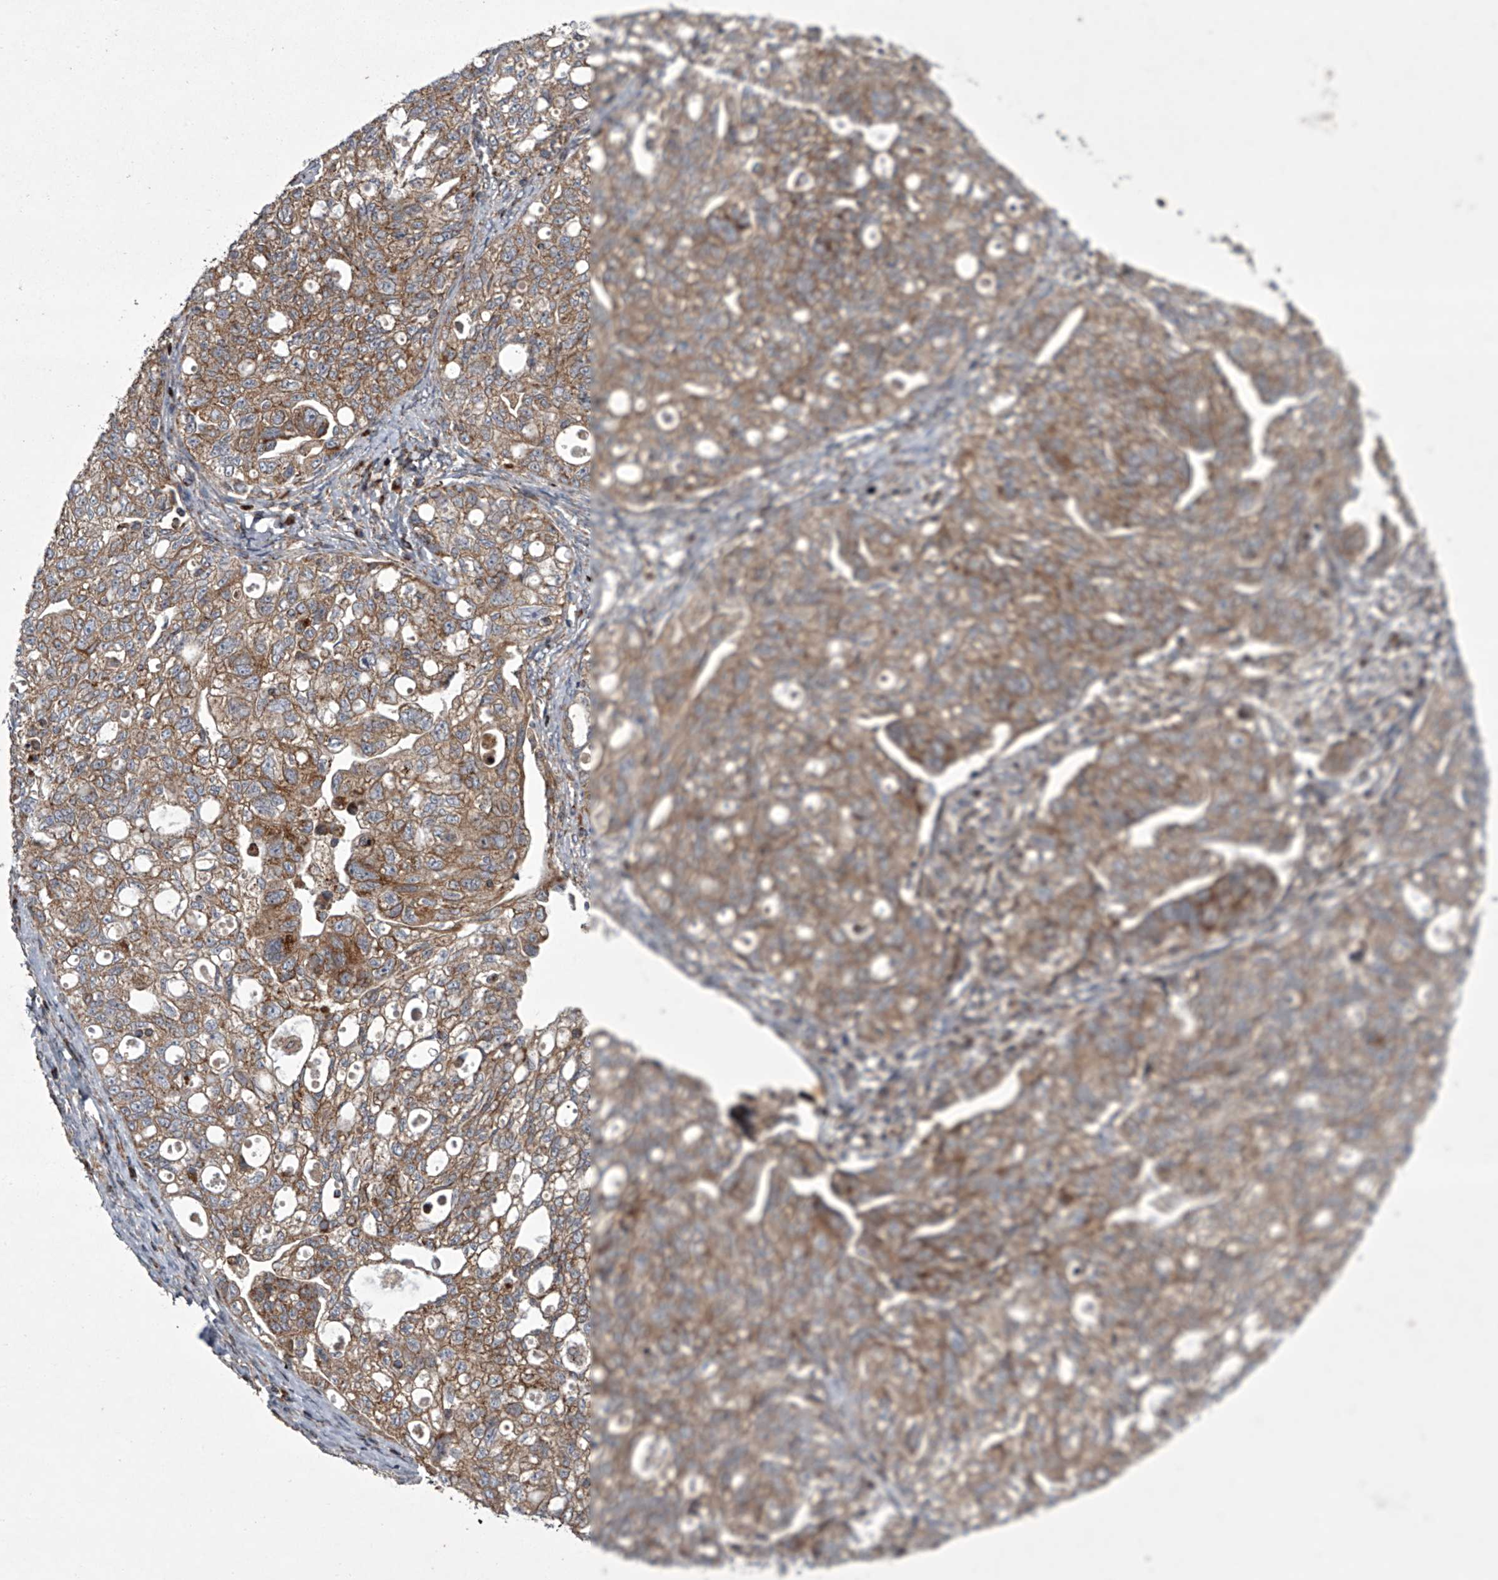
{"staining": {"intensity": "moderate", "quantity": ">75%", "location": "cytoplasmic/membranous"}, "tissue": "ovarian cancer", "cell_type": "Tumor cells", "image_type": "cancer", "snomed": [{"axis": "morphology", "description": "Carcinoma, NOS"}, {"axis": "morphology", "description": "Cystadenocarcinoma, serous, NOS"}, {"axis": "topography", "description": "Ovary"}], "caption": "Immunohistochemistry (IHC) micrograph of human ovarian serous cystadenocarcinoma stained for a protein (brown), which demonstrates medium levels of moderate cytoplasmic/membranous staining in approximately >75% of tumor cells.", "gene": "STRADA", "patient": {"sex": "female", "age": 69}}